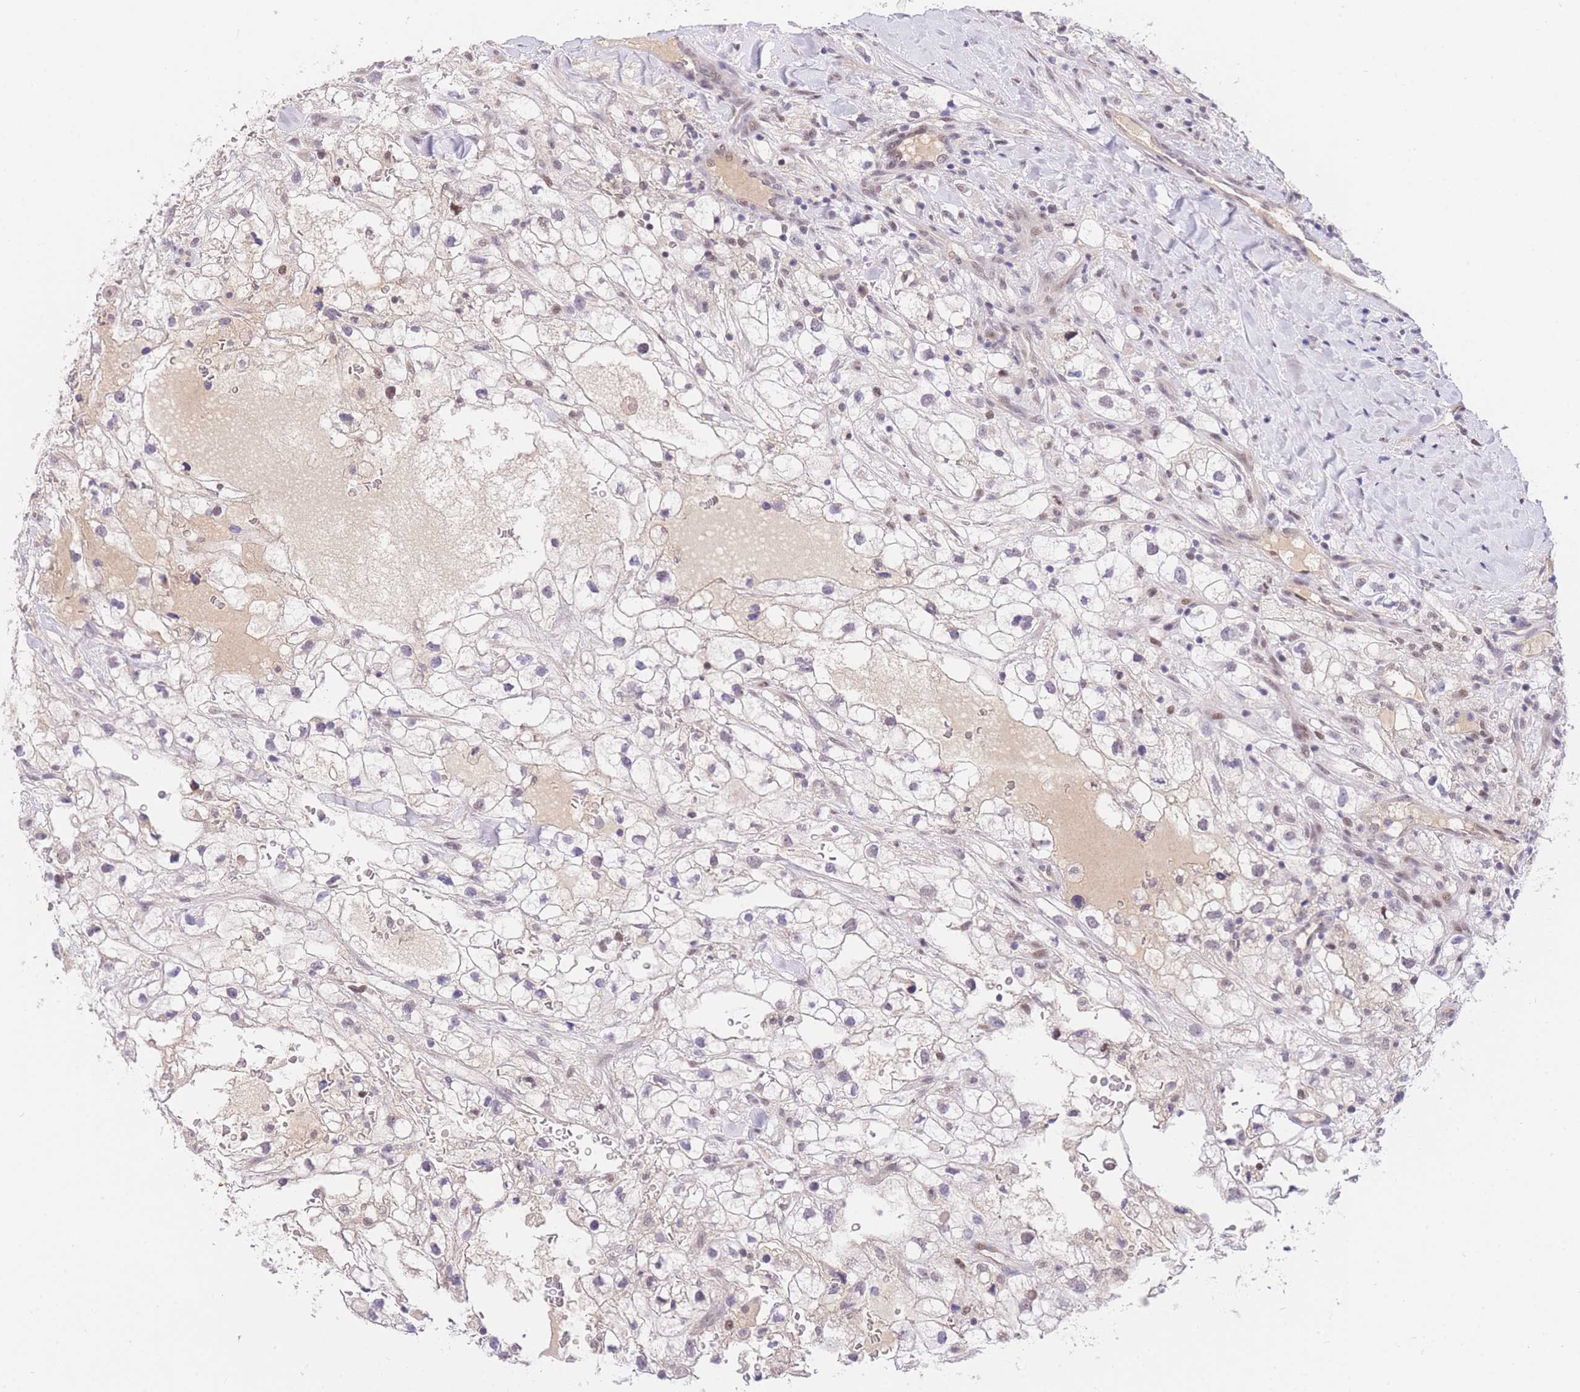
{"staining": {"intensity": "negative", "quantity": "none", "location": "none"}, "tissue": "renal cancer", "cell_type": "Tumor cells", "image_type": "cancer", "snomed": [{"axis": "morphology", "description": "Adenocarcinoma, NOS"}, {"axis": "topography", "description": "Kidney"}], "caption": "Image shows no significant protein positivity in tumor cells of adenocarcinoma (renal).", "gene": "SLC35F2", "patient": {"sex": "male", "age": 59}}